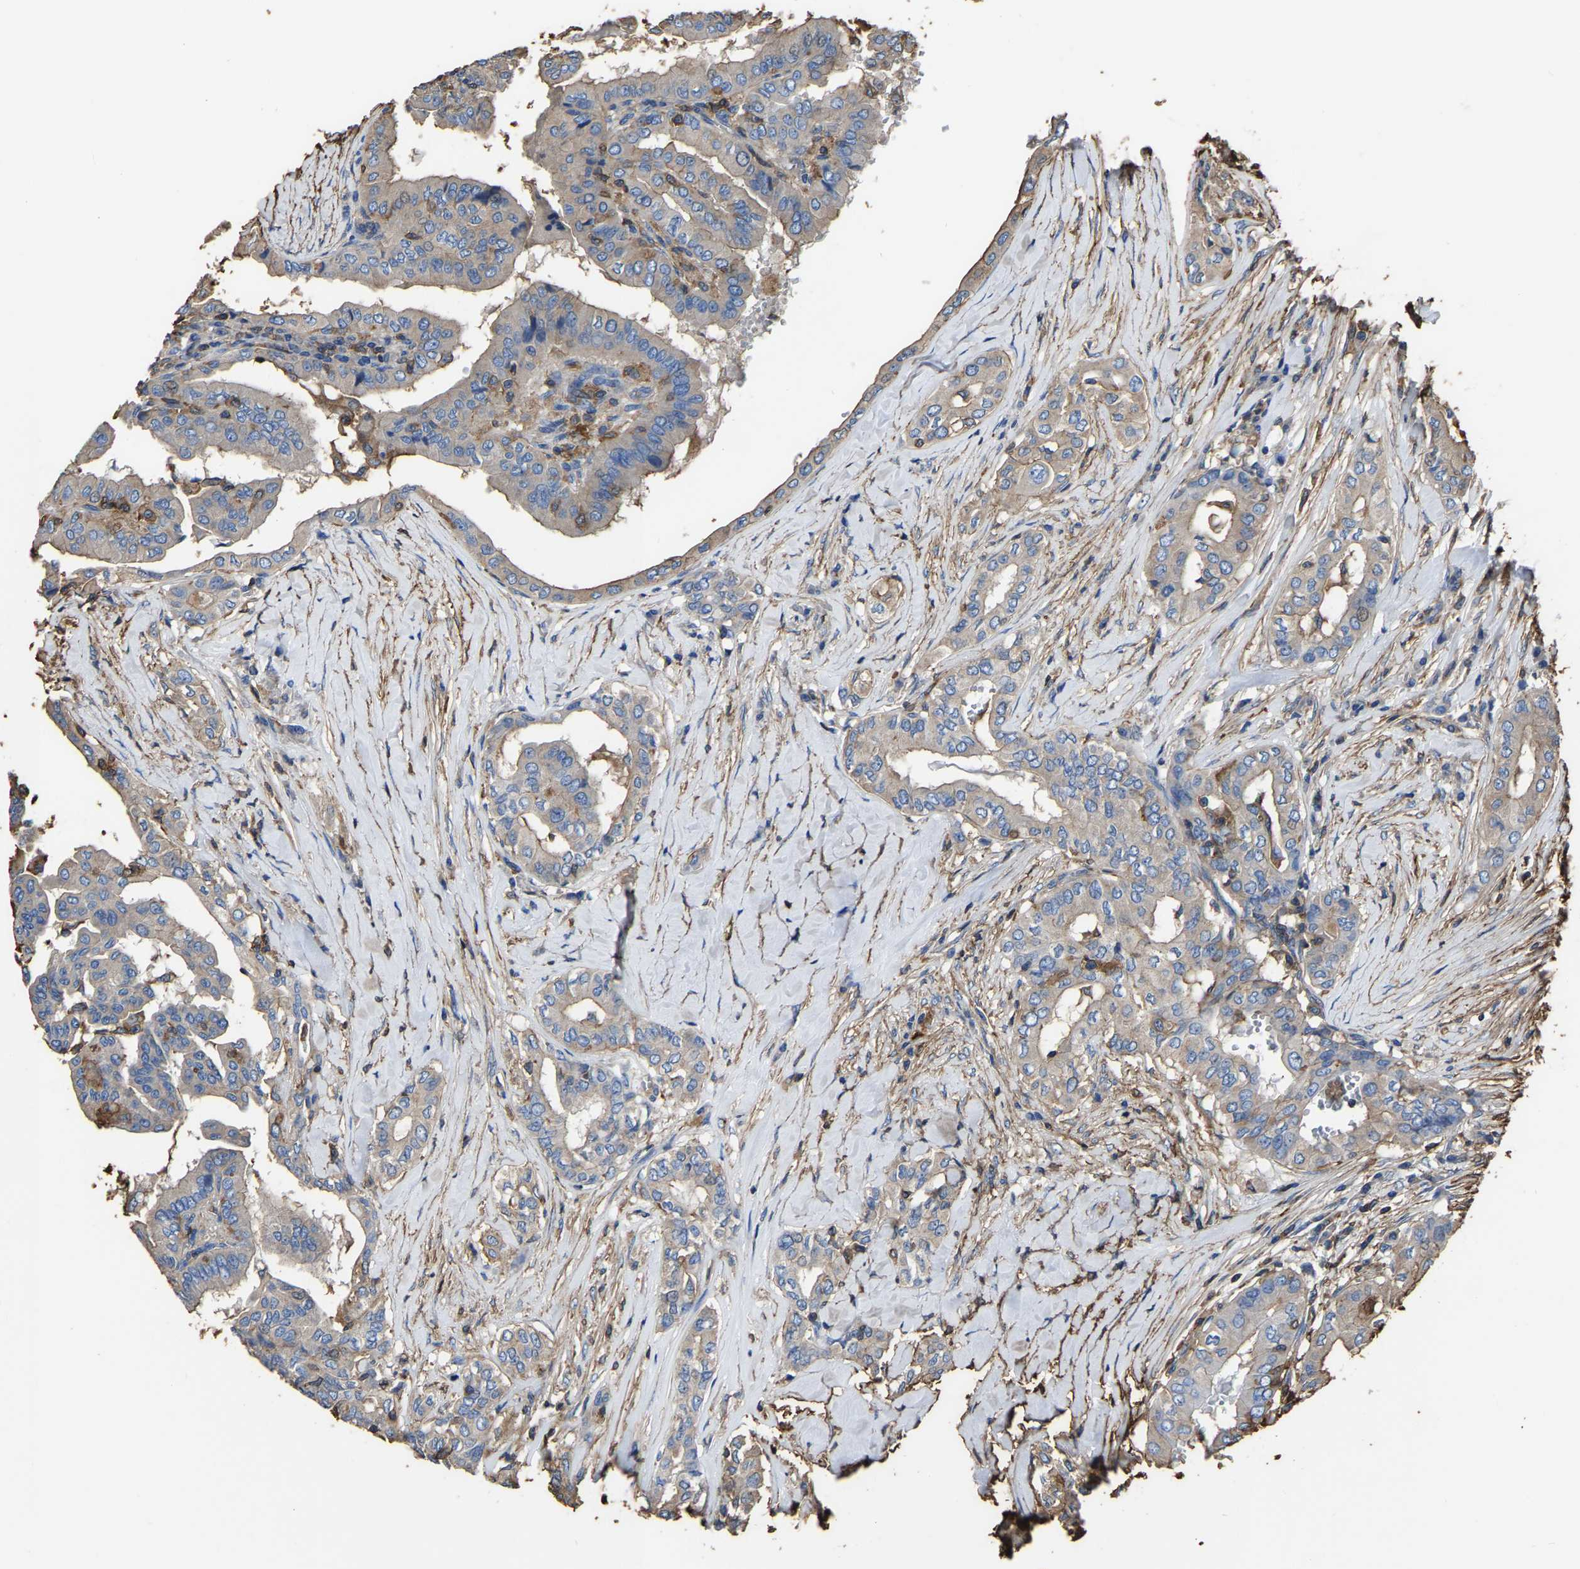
{"staining": {"intensity": "weak", "quantity": "25%-75%", "location": "cytoplasmic/membranous"}, "tissue": "thyroid cancer", "cell_type": "Tumor cells", "image_type": "cancer", "snomed": [{"axis": "morphology", "description": "Papillary adenocarcinoma, NOS"}, {"axis": "topography", "description": "Thyroid gland"}], "caption": "Thyroid papillary adenocarcinoma stained with IHC displays weak cytoplasmic/membranous expression in approximately 25%-75% of tumor cells.", "gene": "ARMT1", "patient": {"sex": "male", "age": 33}}